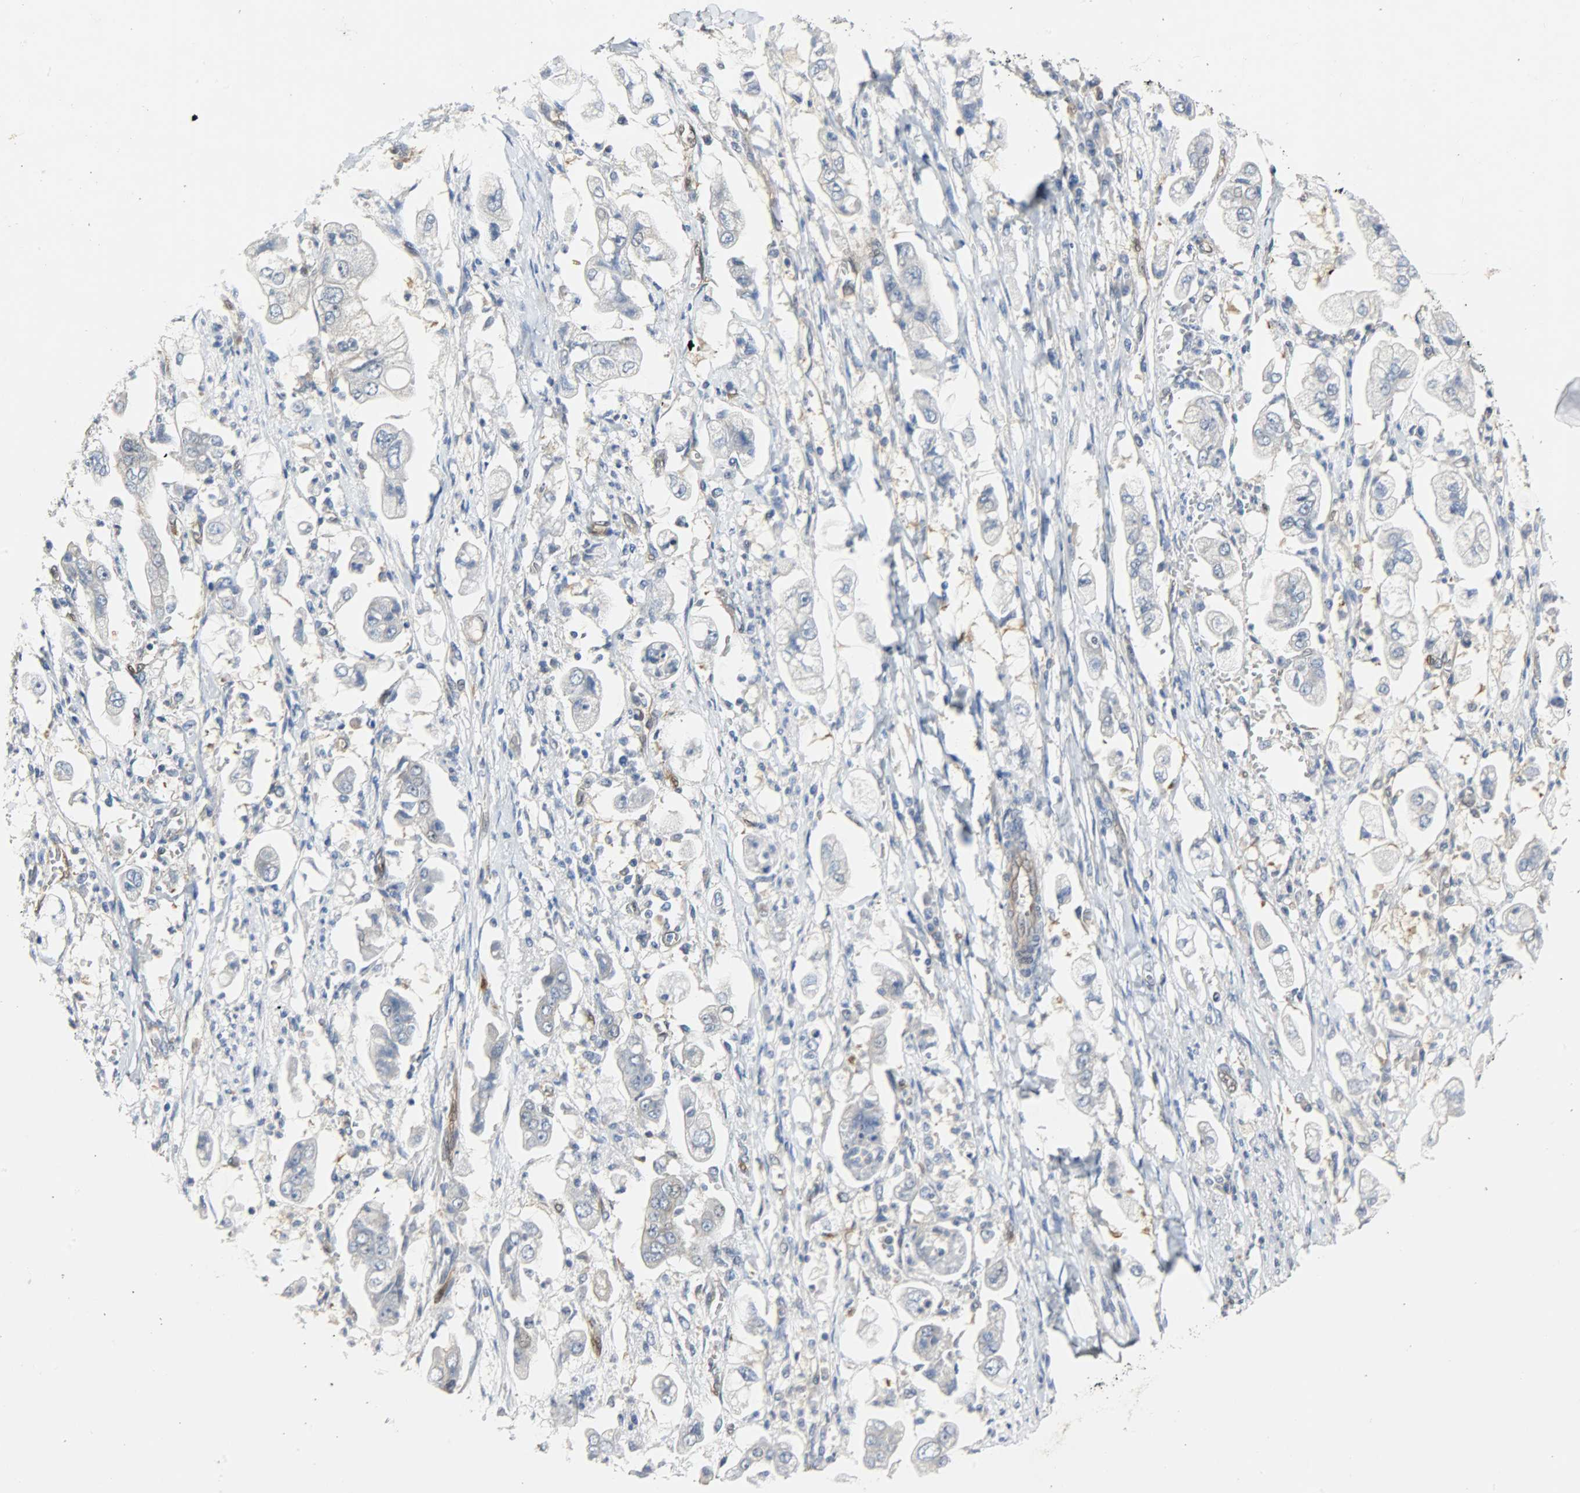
{"staining": {"intensity": "negative", "quantity": "none", "location": "none"}, "tissue": "stomach cancer", "cell_type": "Tumor cells", "image_type": "cancer", "snomed": [{"axis": "morphology", "description": "Adenocarcinoma, NOS"}, {"axis": "topography", "description": "Stomach"}], "caption": "An image of adenocarcinoma (stomach) stained for a protein shows no brown staining in tumor cells.", "gene": "EIF4EBP1", "patient": {"sex": "male", "age": 62}}